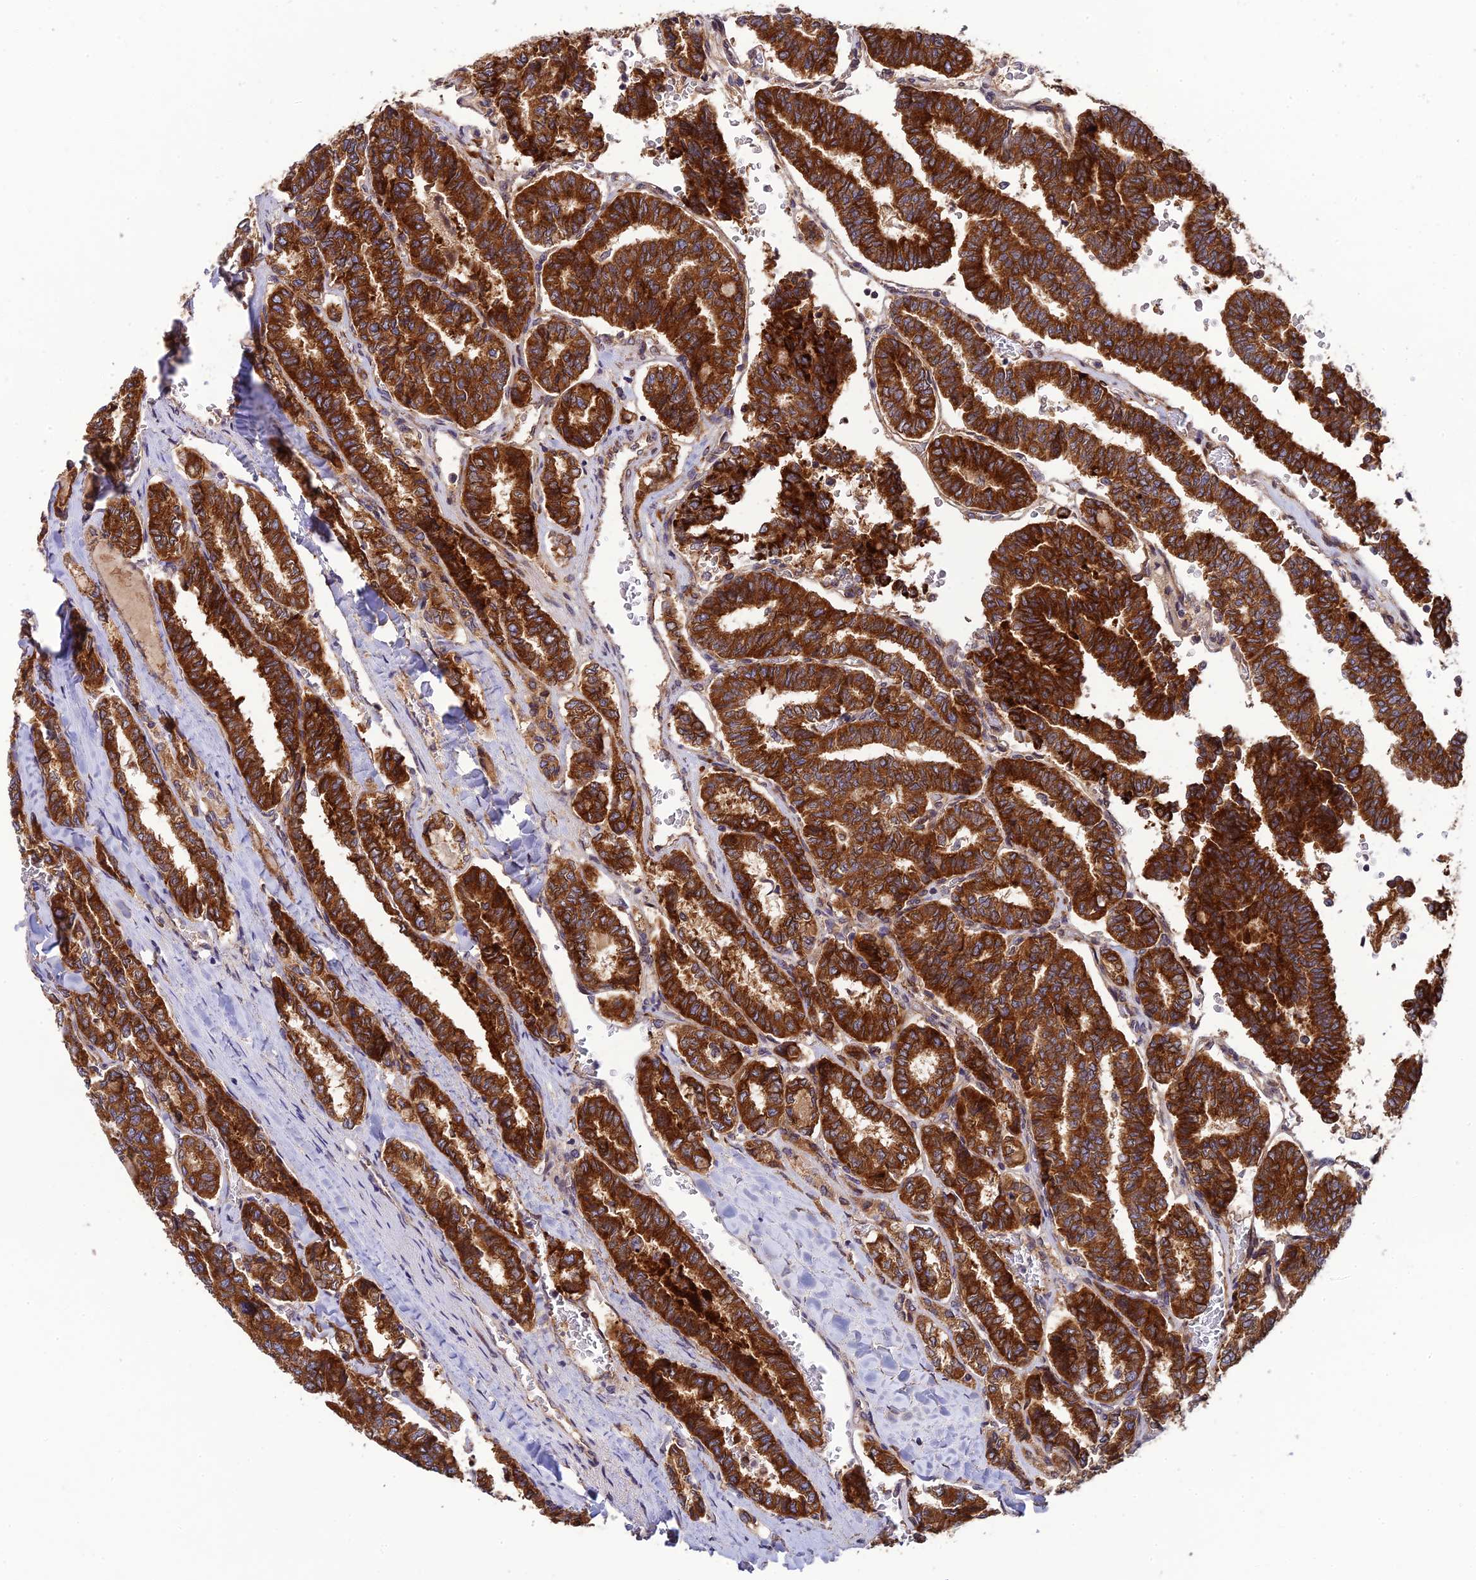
{"staining": {"intensity": "strong", "quantity": ">75%", "location": "cytoplasmic/membranous"}, "tissue": "thyroid cancer", "cell_type": "Tumor cells", "image_type": "cancer", "snomed": [{"axis": "morphology", "description": "Papillary adenocarcinoma, NOS"}, {"axis": "topography", "description": "Thyroid gland"}], "caption": "Thyroid papillary adenocarcinoma tissue shows strong cytoplasmic/membranous staining in approximately >75% of tumor cells, visualized by immunohistochemistry.", "gene": "P3H3", "patient": {"sex": "female", "age": 35}}